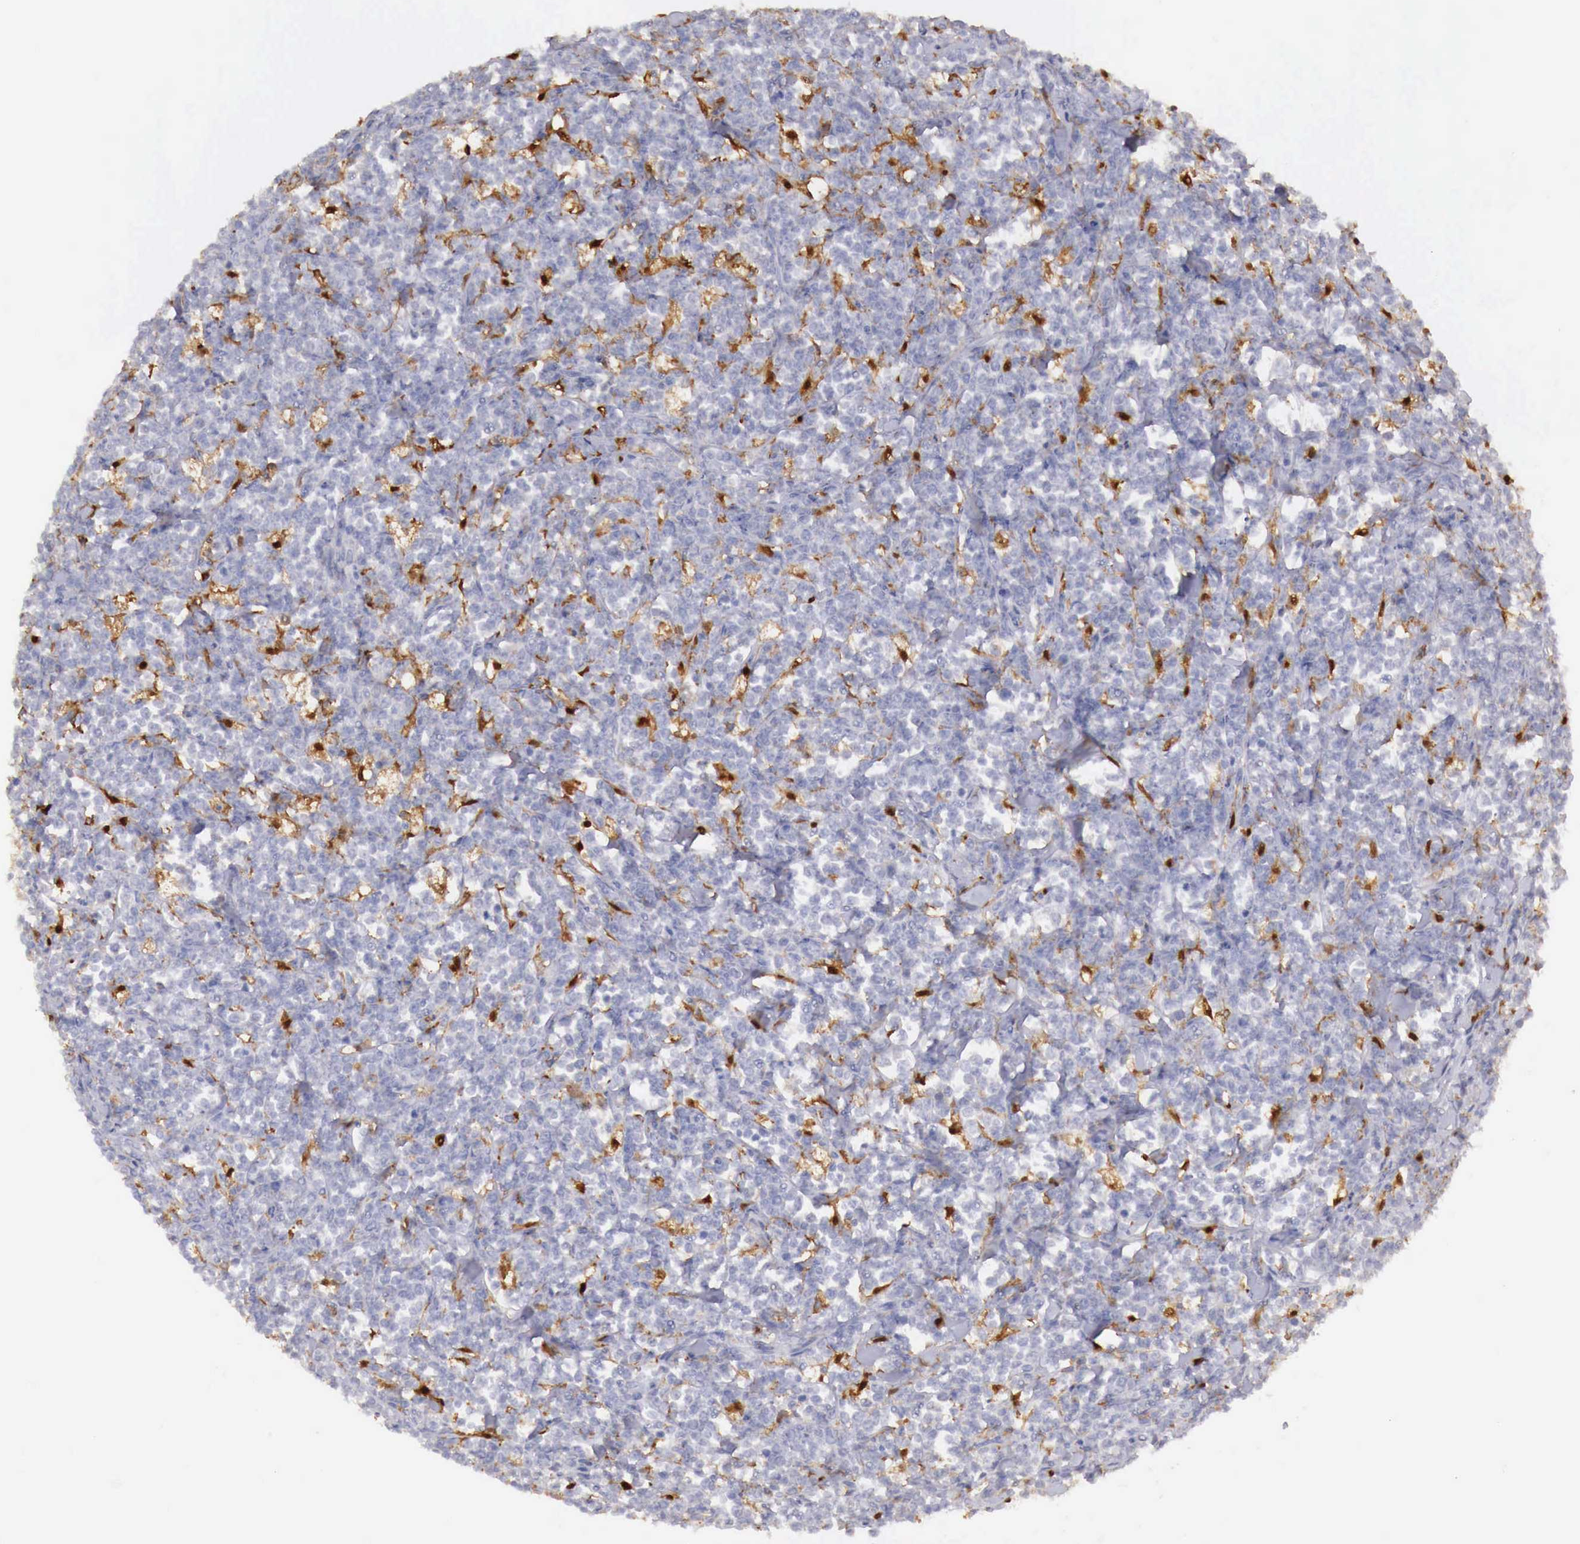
{"staining": {"intensity": "negative", "quantity": "none", "location": "none"}, "tissue": "lymphoma", "cell_type": "Tumor cells", "image_type": "cancer", "snomed": [{"axis": "morphology", "description": "Malignant lymphoma, non-Hodgkin's type, High grade"}, {"axis": "topography", "description": "Small intestine"}, {"axis": "topography", "description": "Colon"}], "caption": "Tumor cells are negative for brown protein staining in lymphoma.", "gene": "RENBP", "patient": {"sex": "male", "age": 8}}